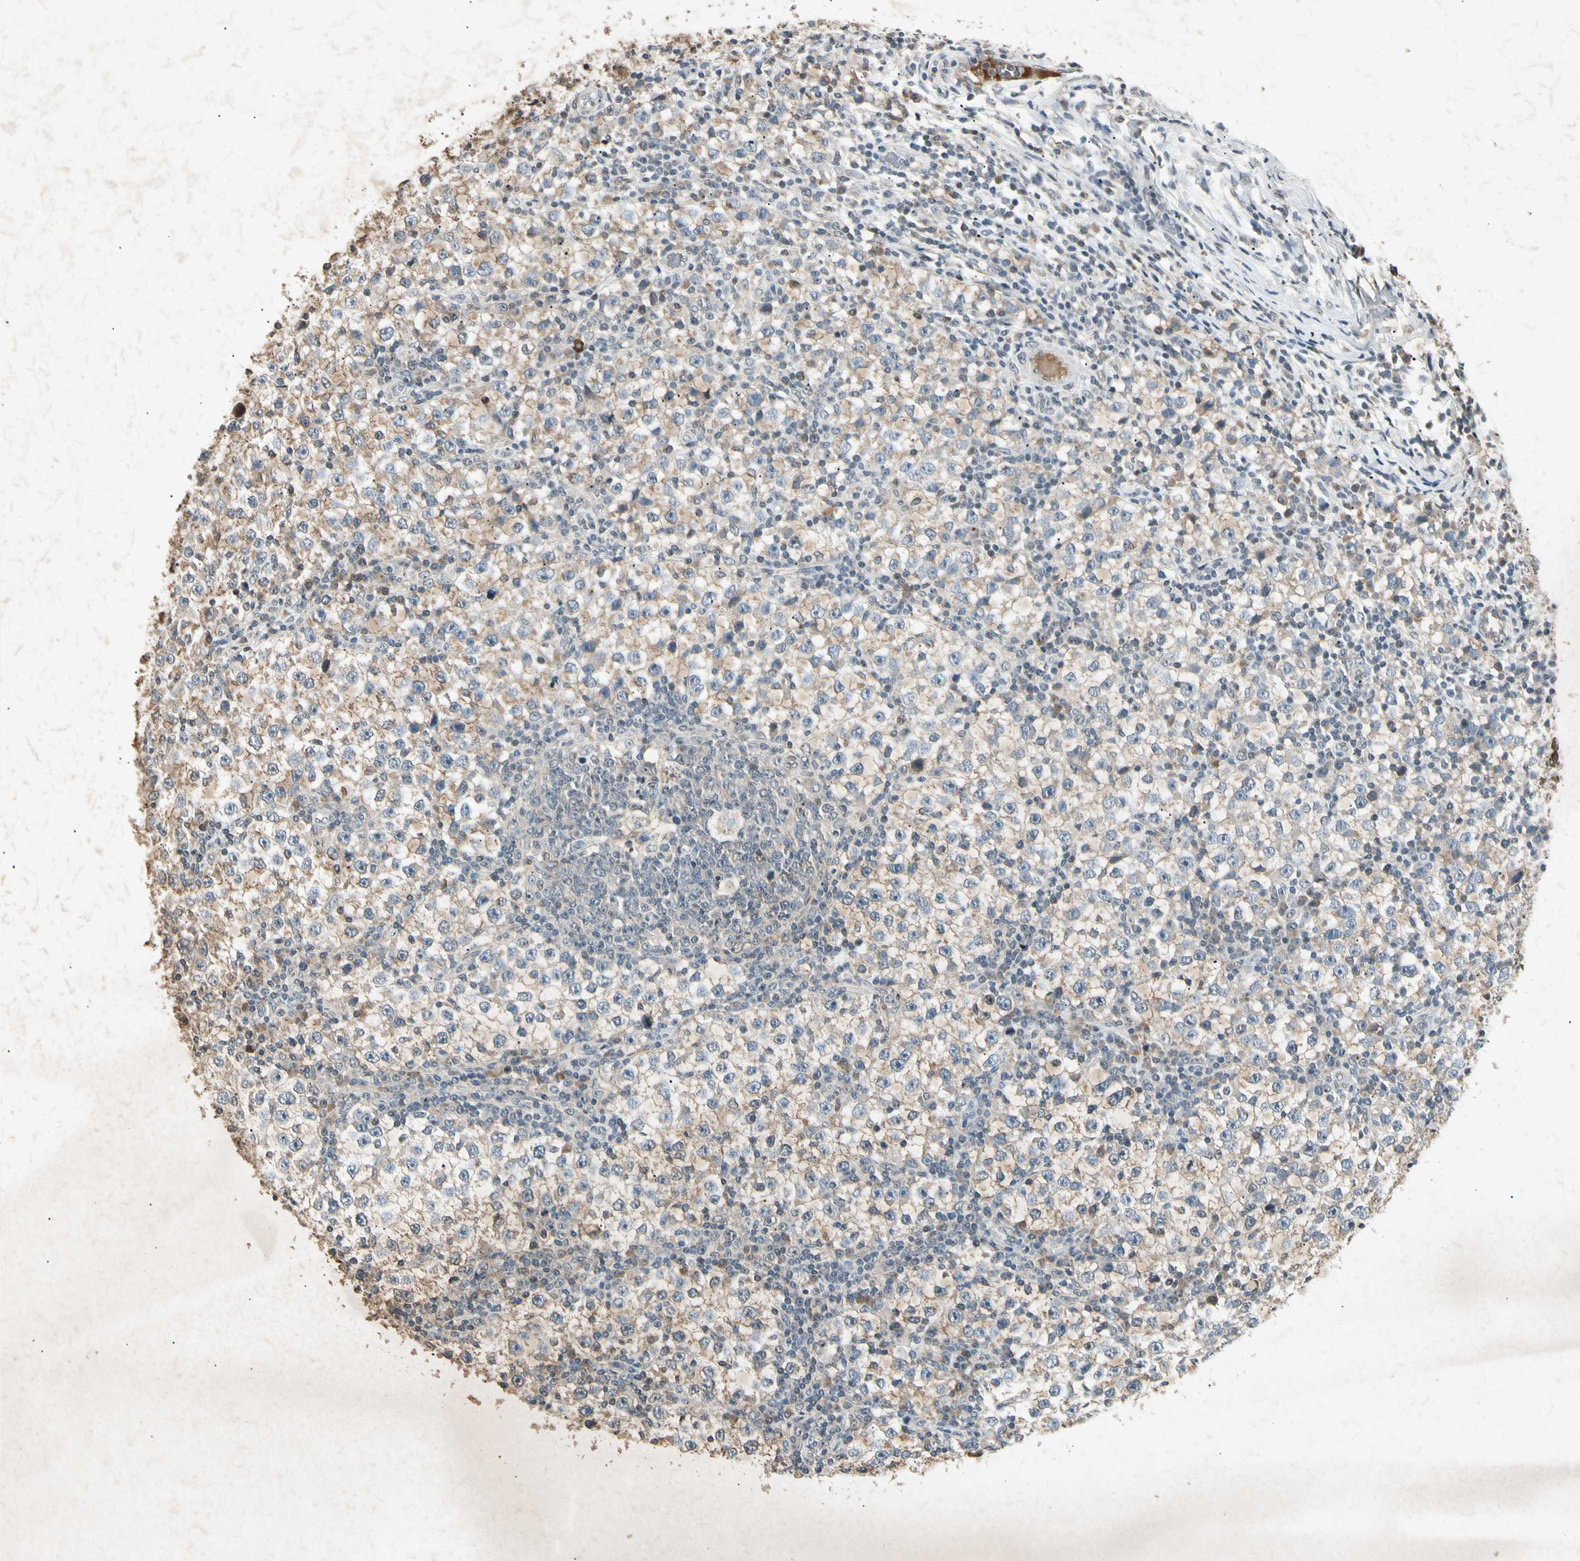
{"staining": {"intensity": "negative", "quantity": "none", "location": "none"}, "tissue": "testis cancer", "cell_type": "Tumor cells", "image_type": "cancer", "snomed": [{"axis": "morphology", "description": "Seminoma, NOS"}, {"axis": "topography", "description": "Testis"}], "caption": "Seminoma (testis) was stained to show a protein in brown. There is no significant expression in tumor cells.", "gene": "CP", "patient": {"sex": "male", "age": 65}}